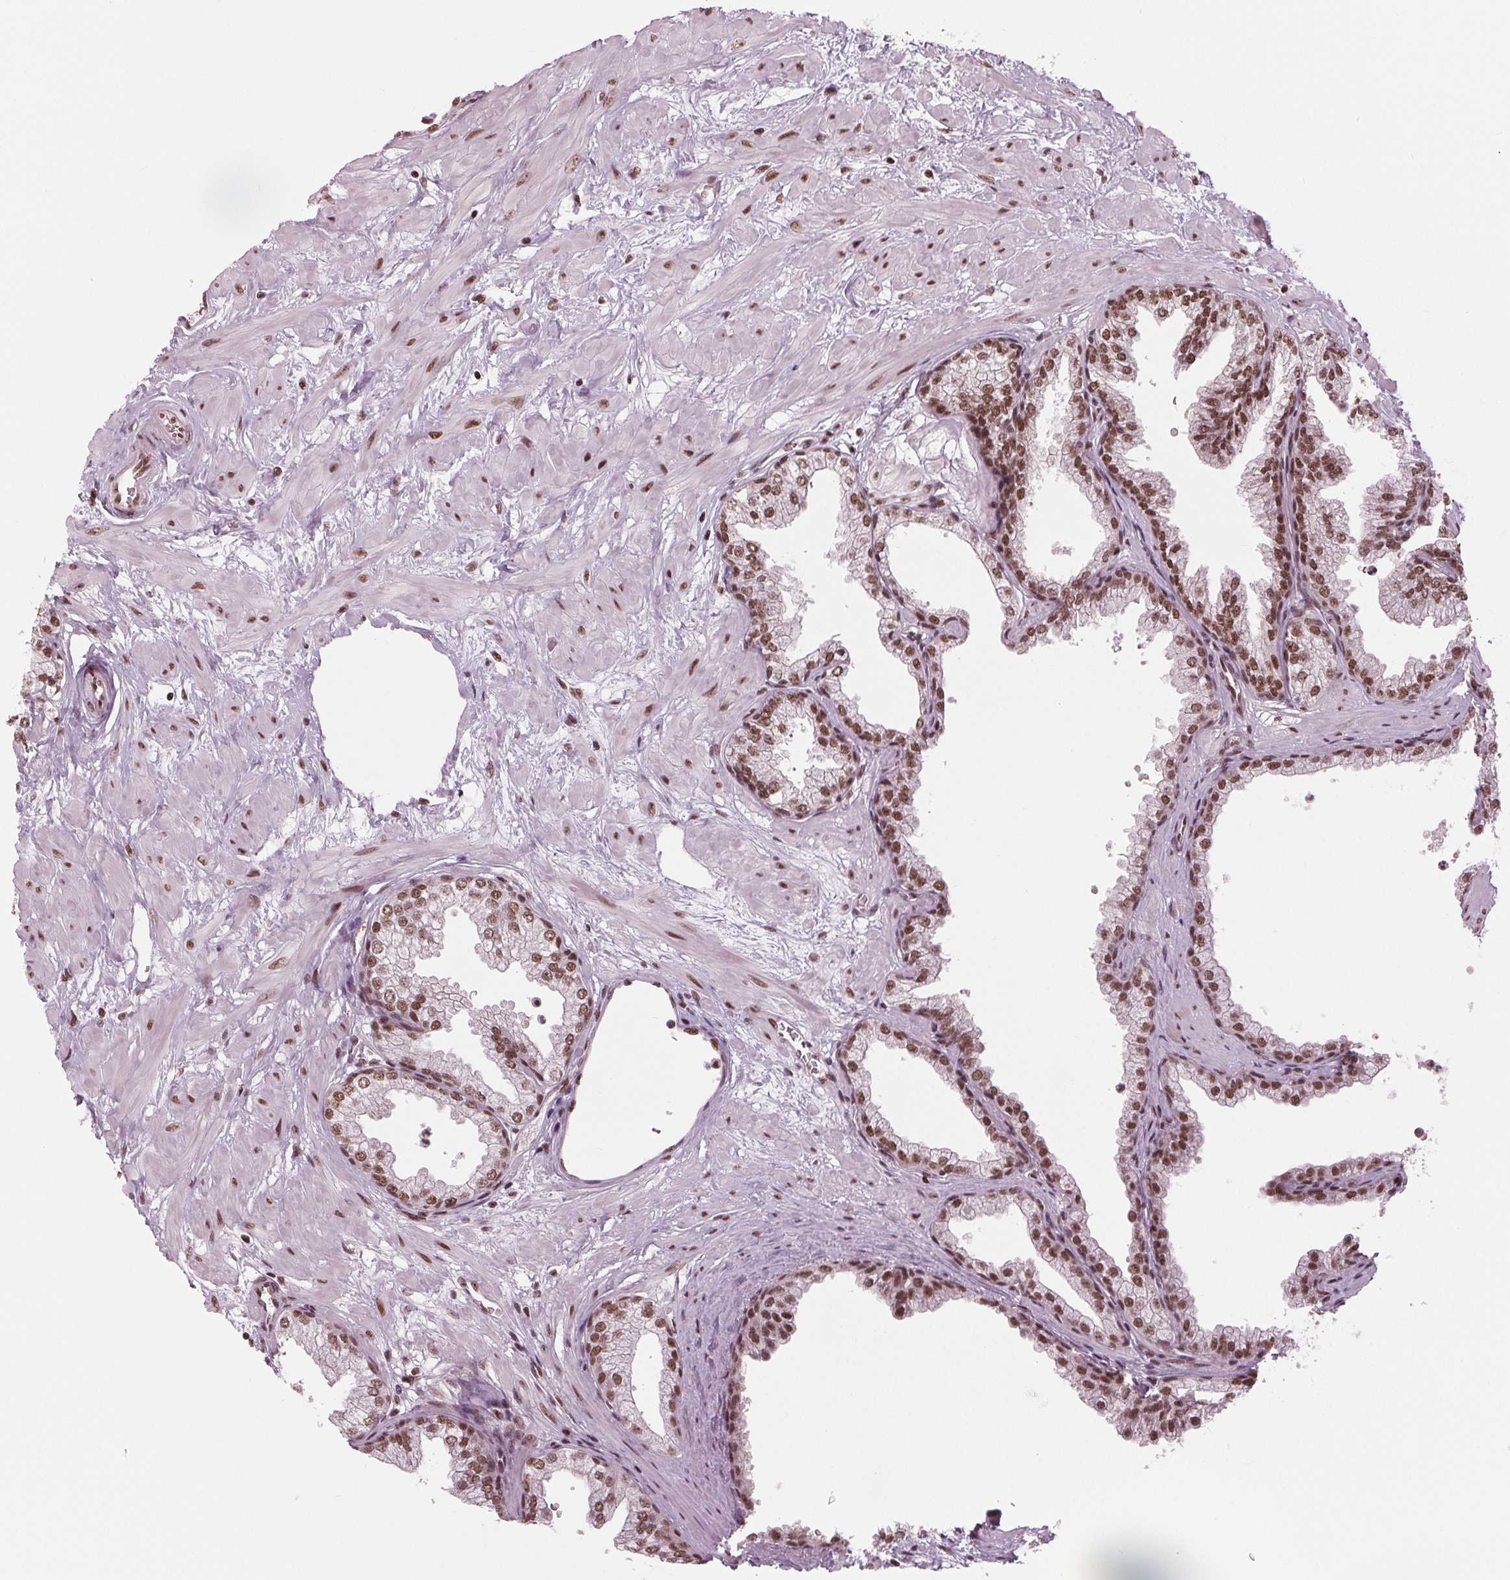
{"staining": {"intensity": "strong", "quantity": ">75%", "location": "nuclear"}, "tissue": "prostate", "cell_type": "Glandular cells", "image_type": "normal", "snomed": [{"axis": "morphology", "description": "Normal tissue, NOS"}, {"axis": "topography", "description": "Prostate"}], "caption": "A high amount of strong nuclear staining is identified in approximately >75% of glandular cells in unremarkable prostate. The staining was performed using DAB, with brown indicating positive protein expression. Nuclei are stained blue with hematoxylin.", "gene": "LSM2", "patient": {"sex": "male", "age": 37}}